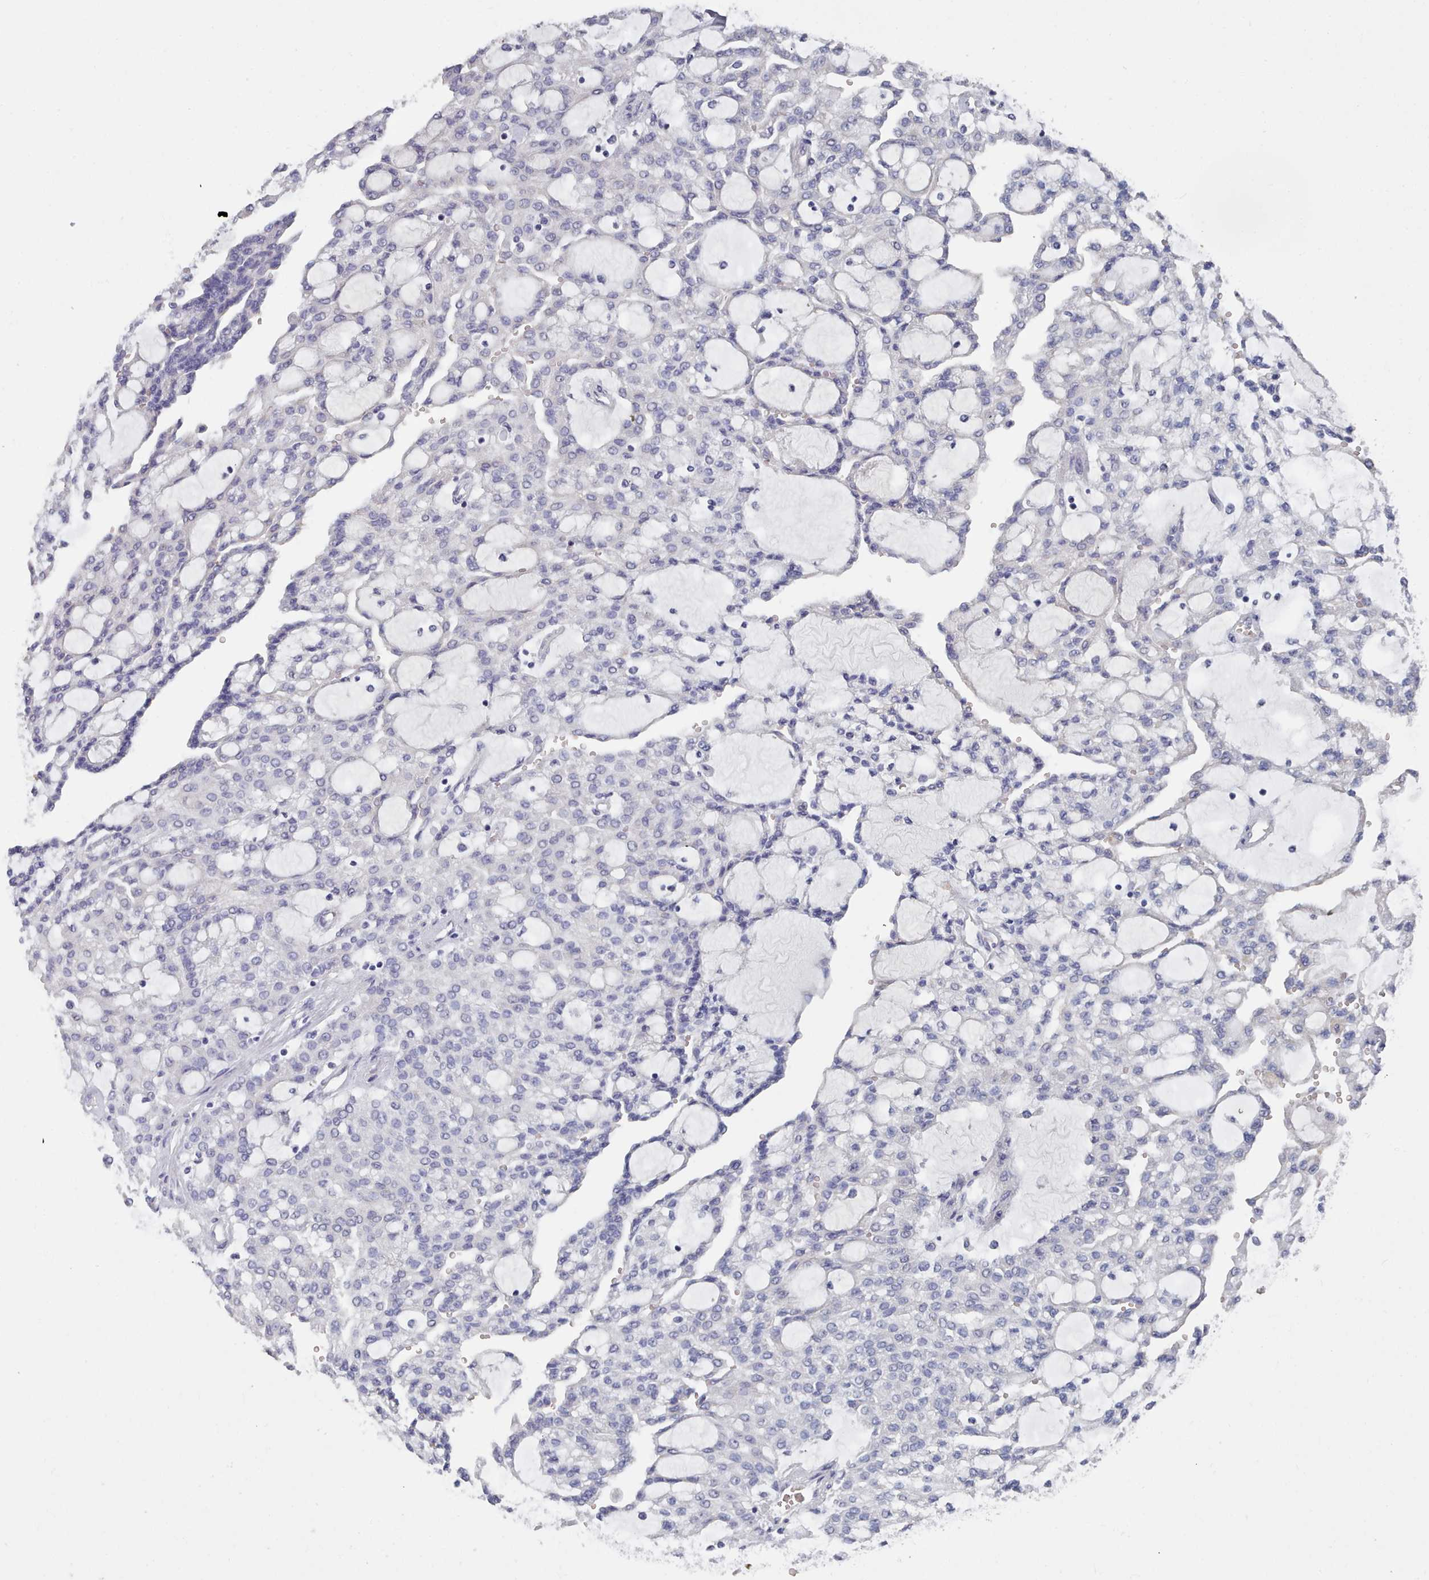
{"staining": {"intensity": "negative", "quantity": "none", "location": "none"}, "tissue": "renal cancer", "cell_type": "Tumor cells", "image_type": "cancer", "snomed": [{"axis": "morphology", "description": "Adenocarcinoma, NOS"}, {"axis": "topography", "description": "Kidney"}], "caption": "Tumor cells show no significant expression in adenocarcinoma (renal).", "gene": "ACAD11", "patient": {"sex": "male", "age": 63}}